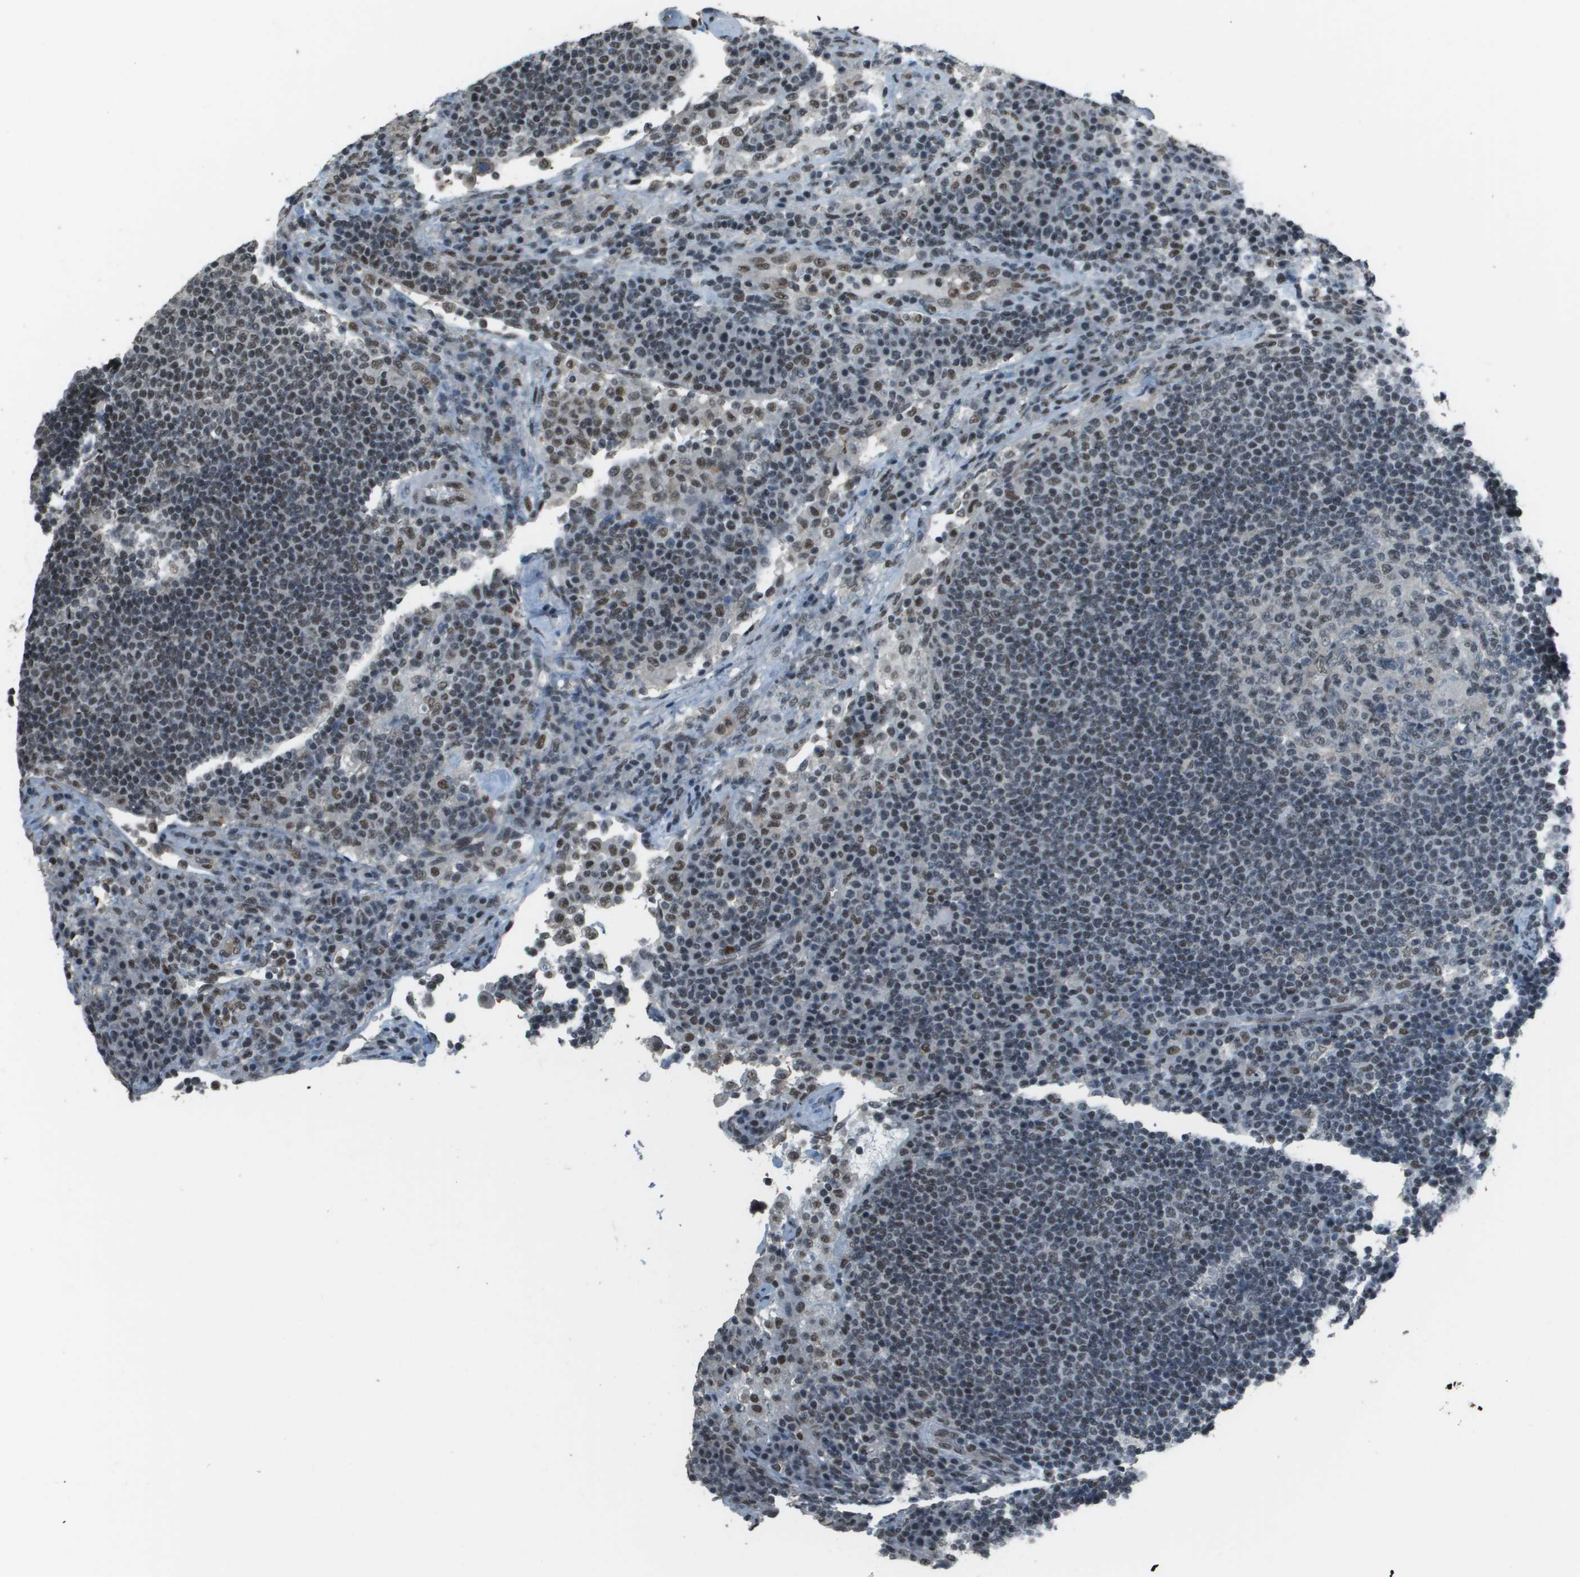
{"staining": {"intensity": "weak", "quantity": "<25%", "location": "nuclear"}, "tissue": "lymph node", "cell_type": "Germinal center cells", "image_type": "normal", "snomed": [{"axis": "morphology", "description": "Normal tissue, NOS"}, {"axis": "topography", "description": "Lymph node"}], "caption": "Germinal center cells show no significant protein expression in unremarkable lymph node. (DAB immunohistochemistry (IHC) visualized using brightfield microscopy, high magnification).", "gene": "DEPDC1", "patient": {"sex": "female", "age": 53}}